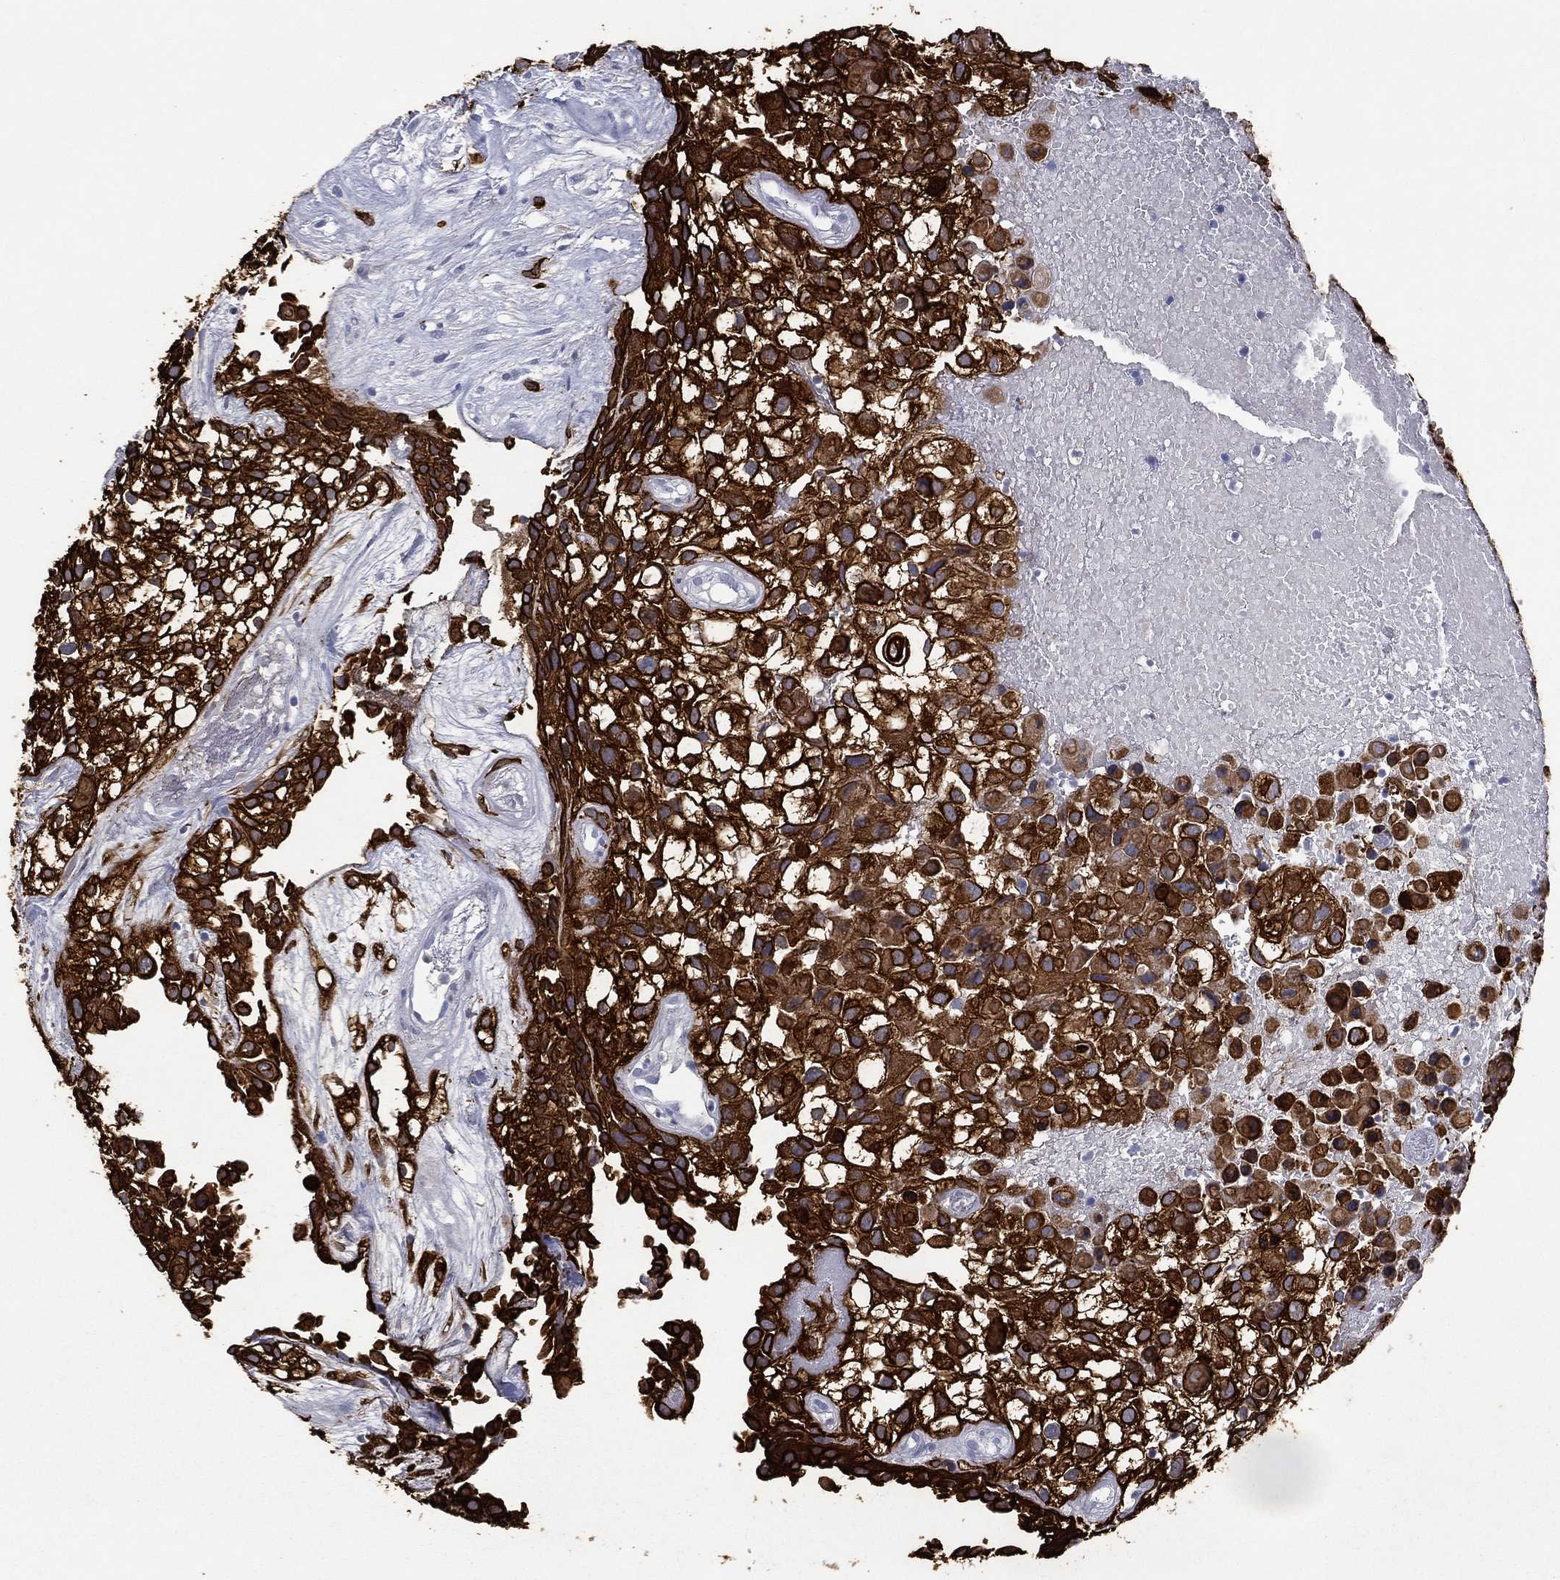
{"staining": {"intensity": "strong", "quantity": ">75%", "location": "cytoplasmic/membranous"}, "tissue": "urothelial cancer", "cell_type": "Tumor cells", "image_type": "cancer", "snomed": [{"axis": "morphology", "description": "Urothelial carcinoma, High grade"}, {"axis": "topography", "description": "Urinary bladder"}], "caption": "Tumor cells demonstrate high levels of strong cytoplasmic/membranous expression in about >75% of cells in human urothelial cancer. (IHC, brightfield microscopy, high magnification).", "gene": "KRT7", "patient": {"sex": "male", "age": 56}}